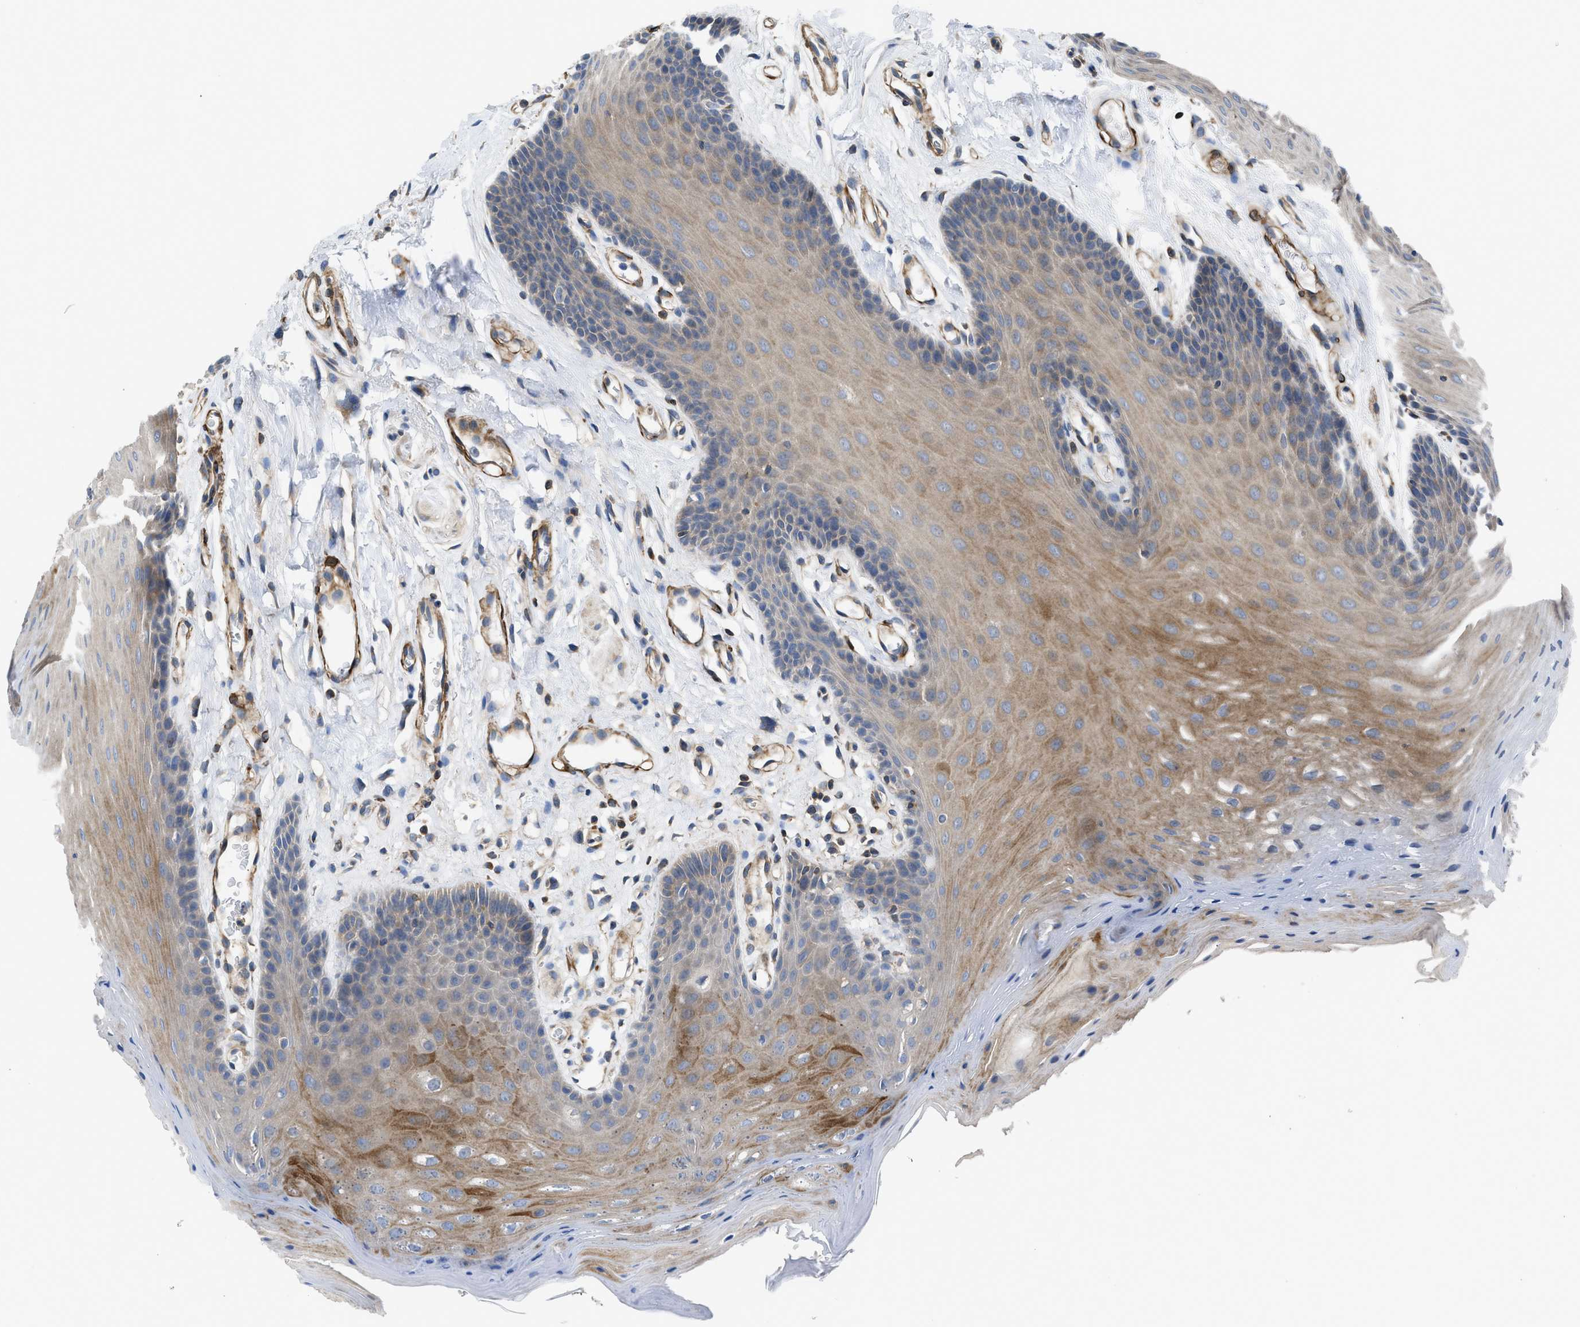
{"staining": {"intensity": "moderate", "quantity": ">75%", "location": "cytoplasmic/membranous"}, "tissue": "oral mucosa", "cell_type": "Squamous epithelial cells", "image_type": "normal", "snomed": [{"axis": "morphology", "description": "Normal tissue, NOS"}, {"axis": "morphology", "description": "Squamous cell carcinoma, NOS"}, {"axis": "topography", "description": "Oral tissue"}, {"axis": "topography", "description": "Head-Neck"}], "caption": "Oral mucosa stained for a protein (brown) displays moderate cytoplasmic/membranous positive staining in about >75% of squamous epithelial cells.", "gene": "CHKB", "patient": {"sex": "male", "age": 71}}